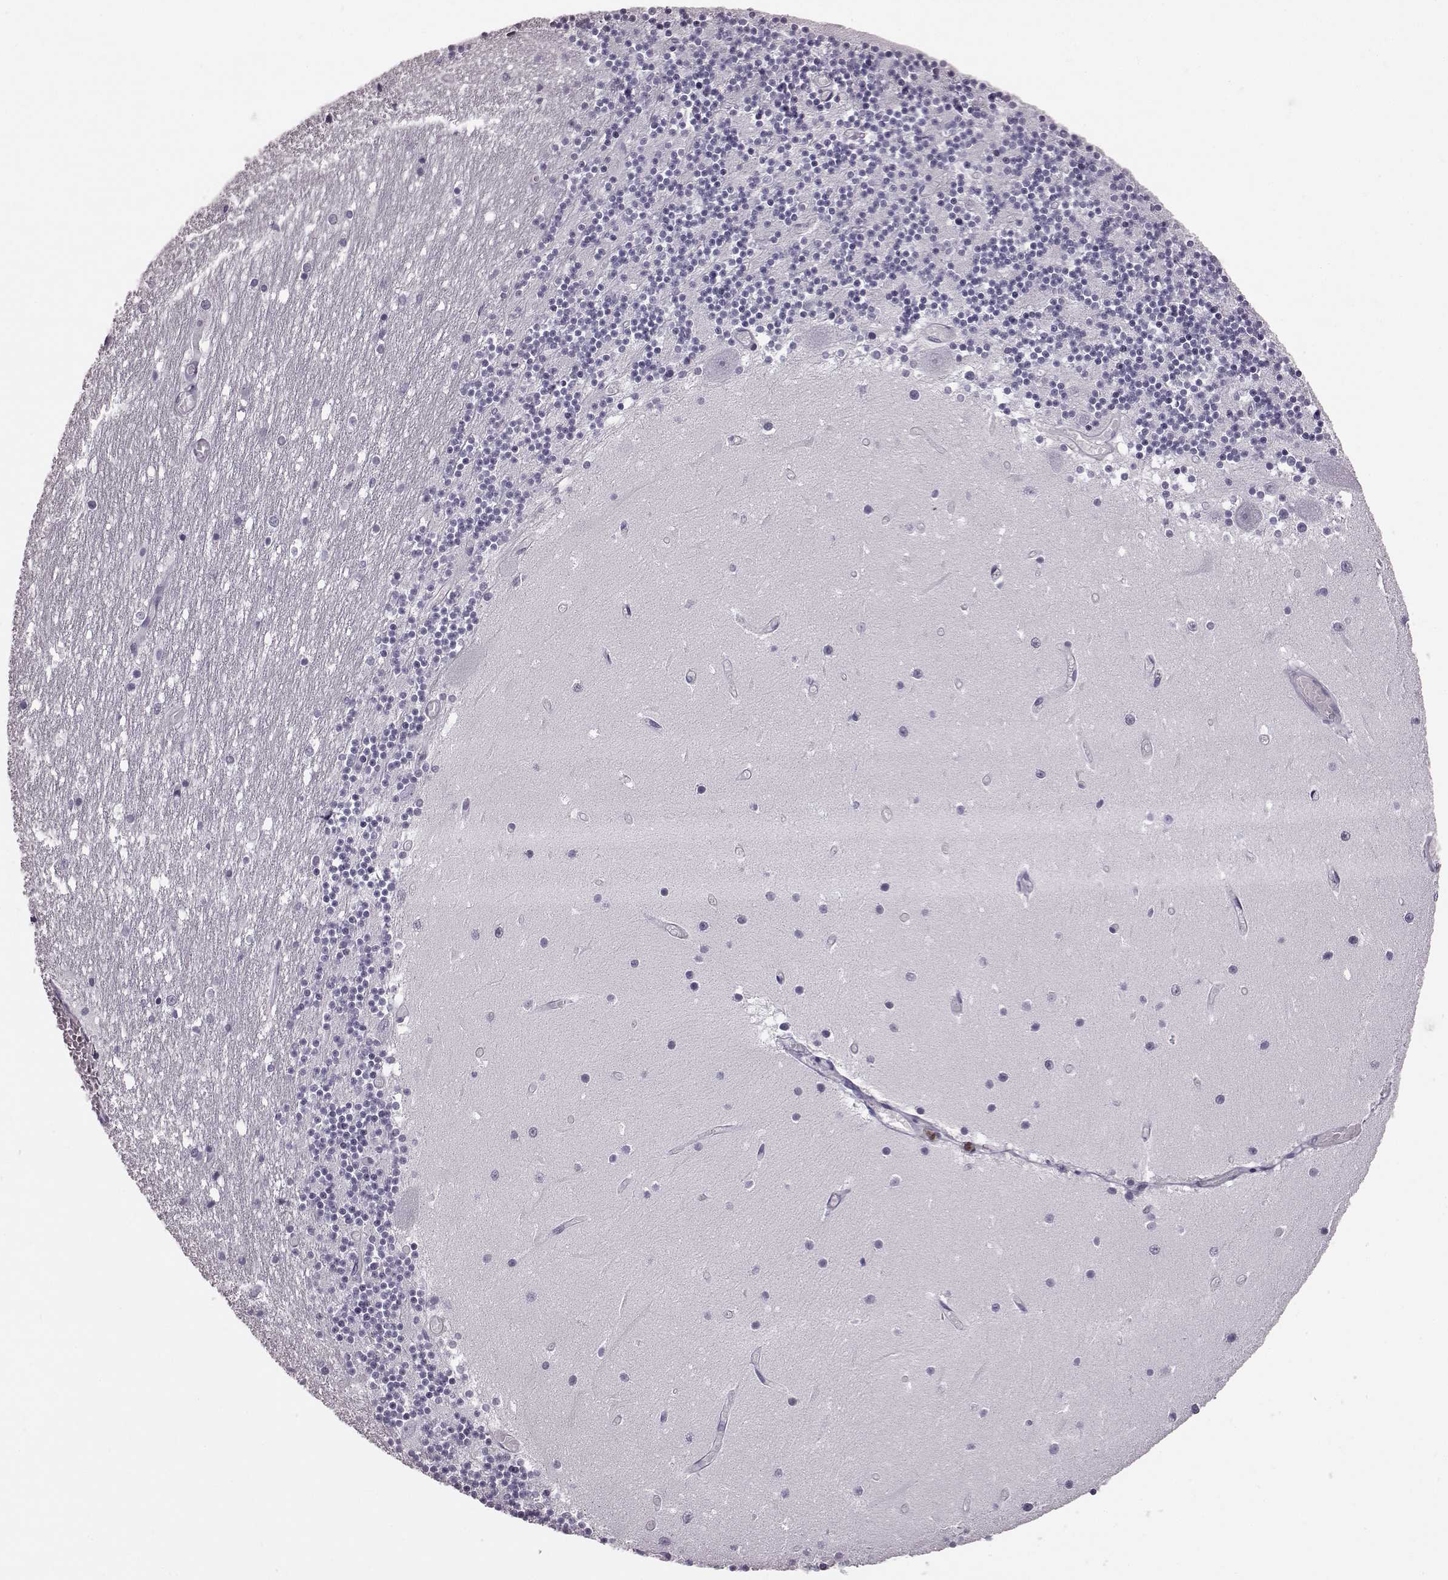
{"staining": {"intensity": "negative", "quantity": "none", "location": "none"}, "tissue": "cerebellum", "cell_type": "Cells in granular layer", "image_type": "normal", "snomed": [{"axis": "morphology", "description": "Normal tissue, NOS"}, {"axis": "topography", "description": "Cerebellum"}], "caption": "This is an immunohistochemistry micrograph of benign cerebellum. There is no staining in cells in granular layer.", "gene": "TCHHL1", "patient": {"sex": "female", "age": 28}}